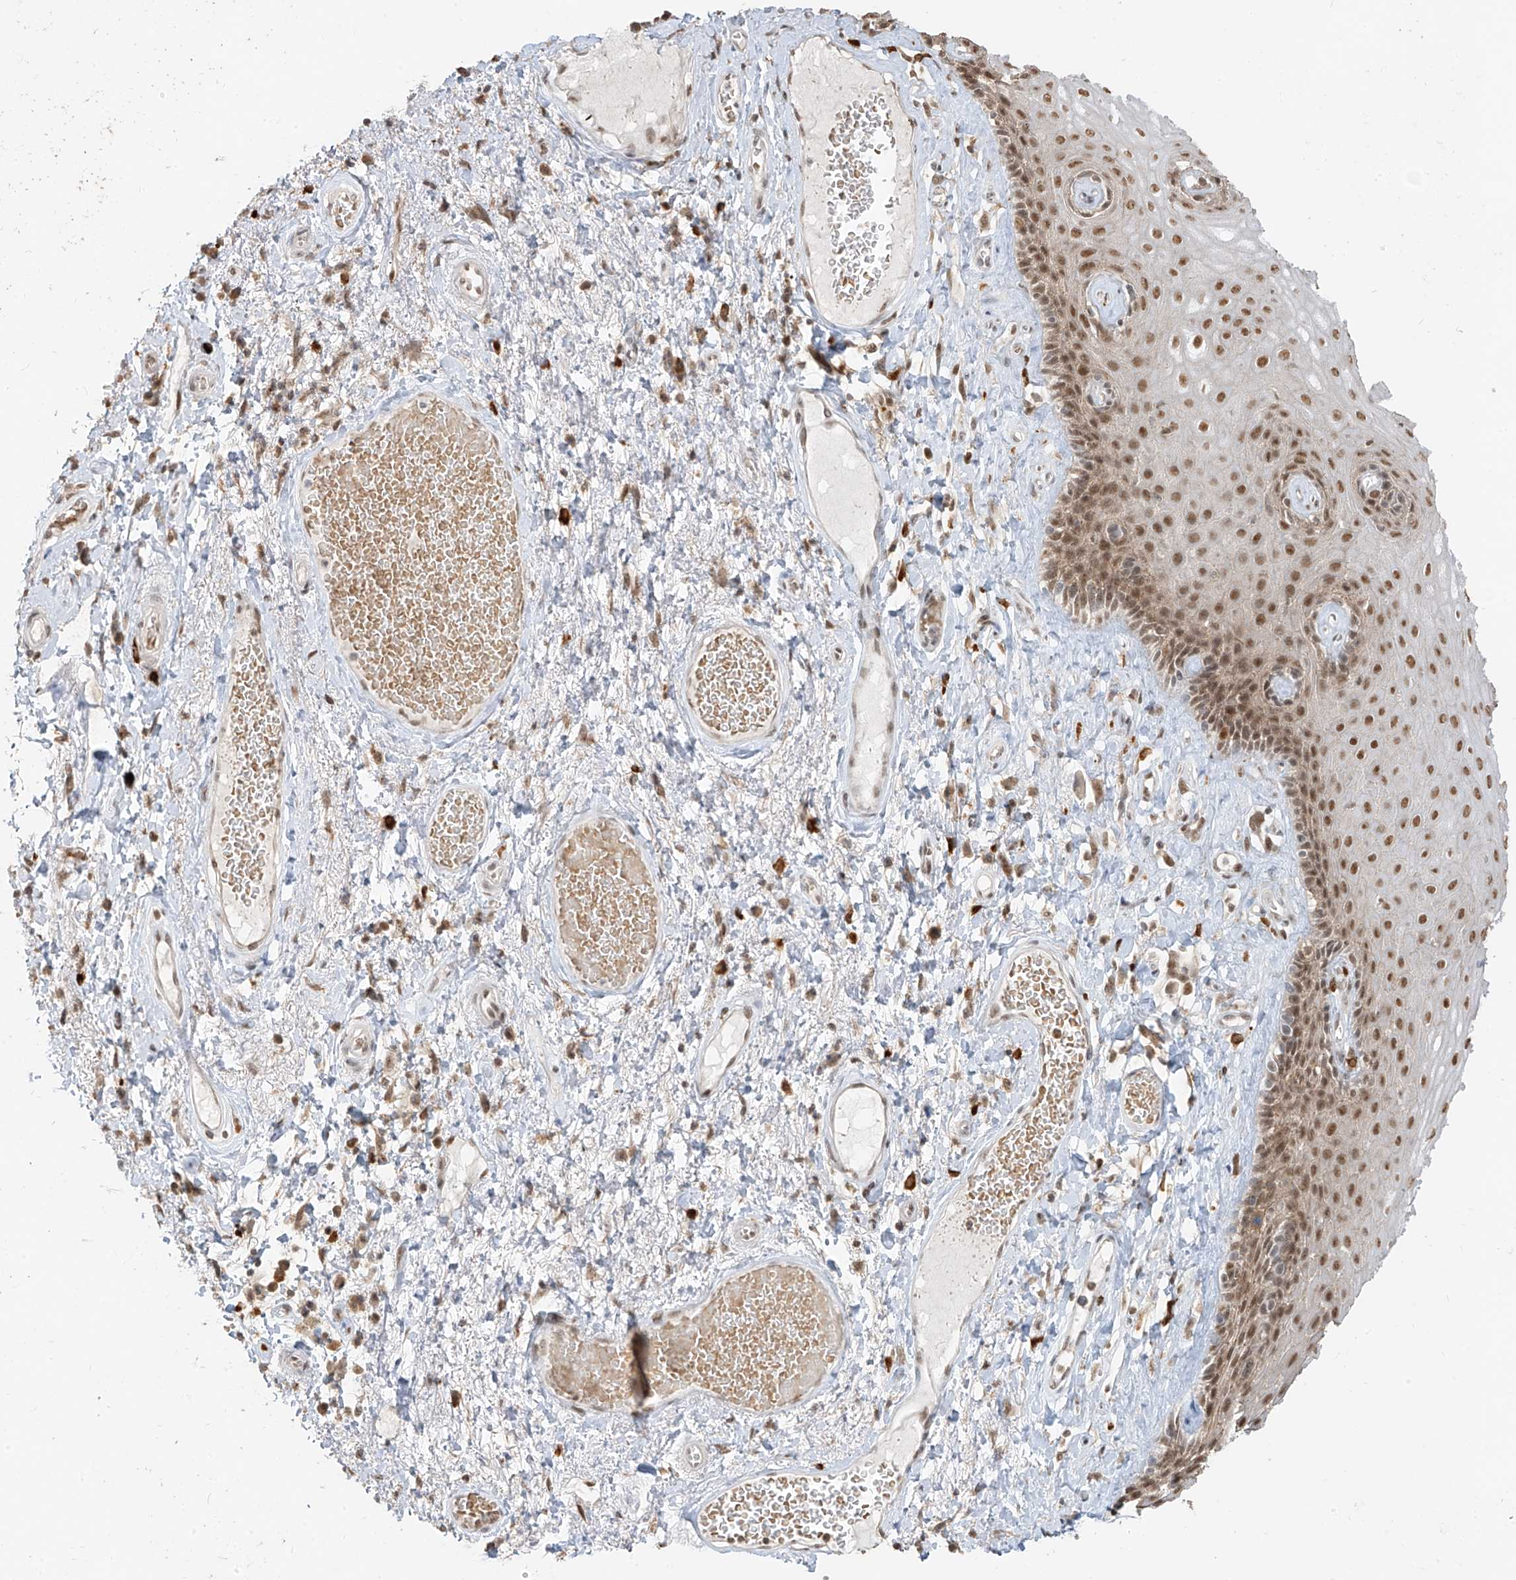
{"staining": {"intensity": "moderate", "quantity": ">75%", "location": "cytoplasmic/membranous,nuclear"}, "tissue": "skin", "cell_type": "Epidermal cells", "image_type": "normal", "snomed": [{"axis": "morphology", "description": "Normal tissue, NOS"}, {"axis": "topography", "description": "Anal"}], "caption": "Immunohistochemistry of unremarkable human skin displays medium levels of moderate cytoplasmic/membranous,nuclear staining in about >75% of epidermal cells.", "gene": "ZMYM2", "patient": {"sex": "male", "age": 69}}